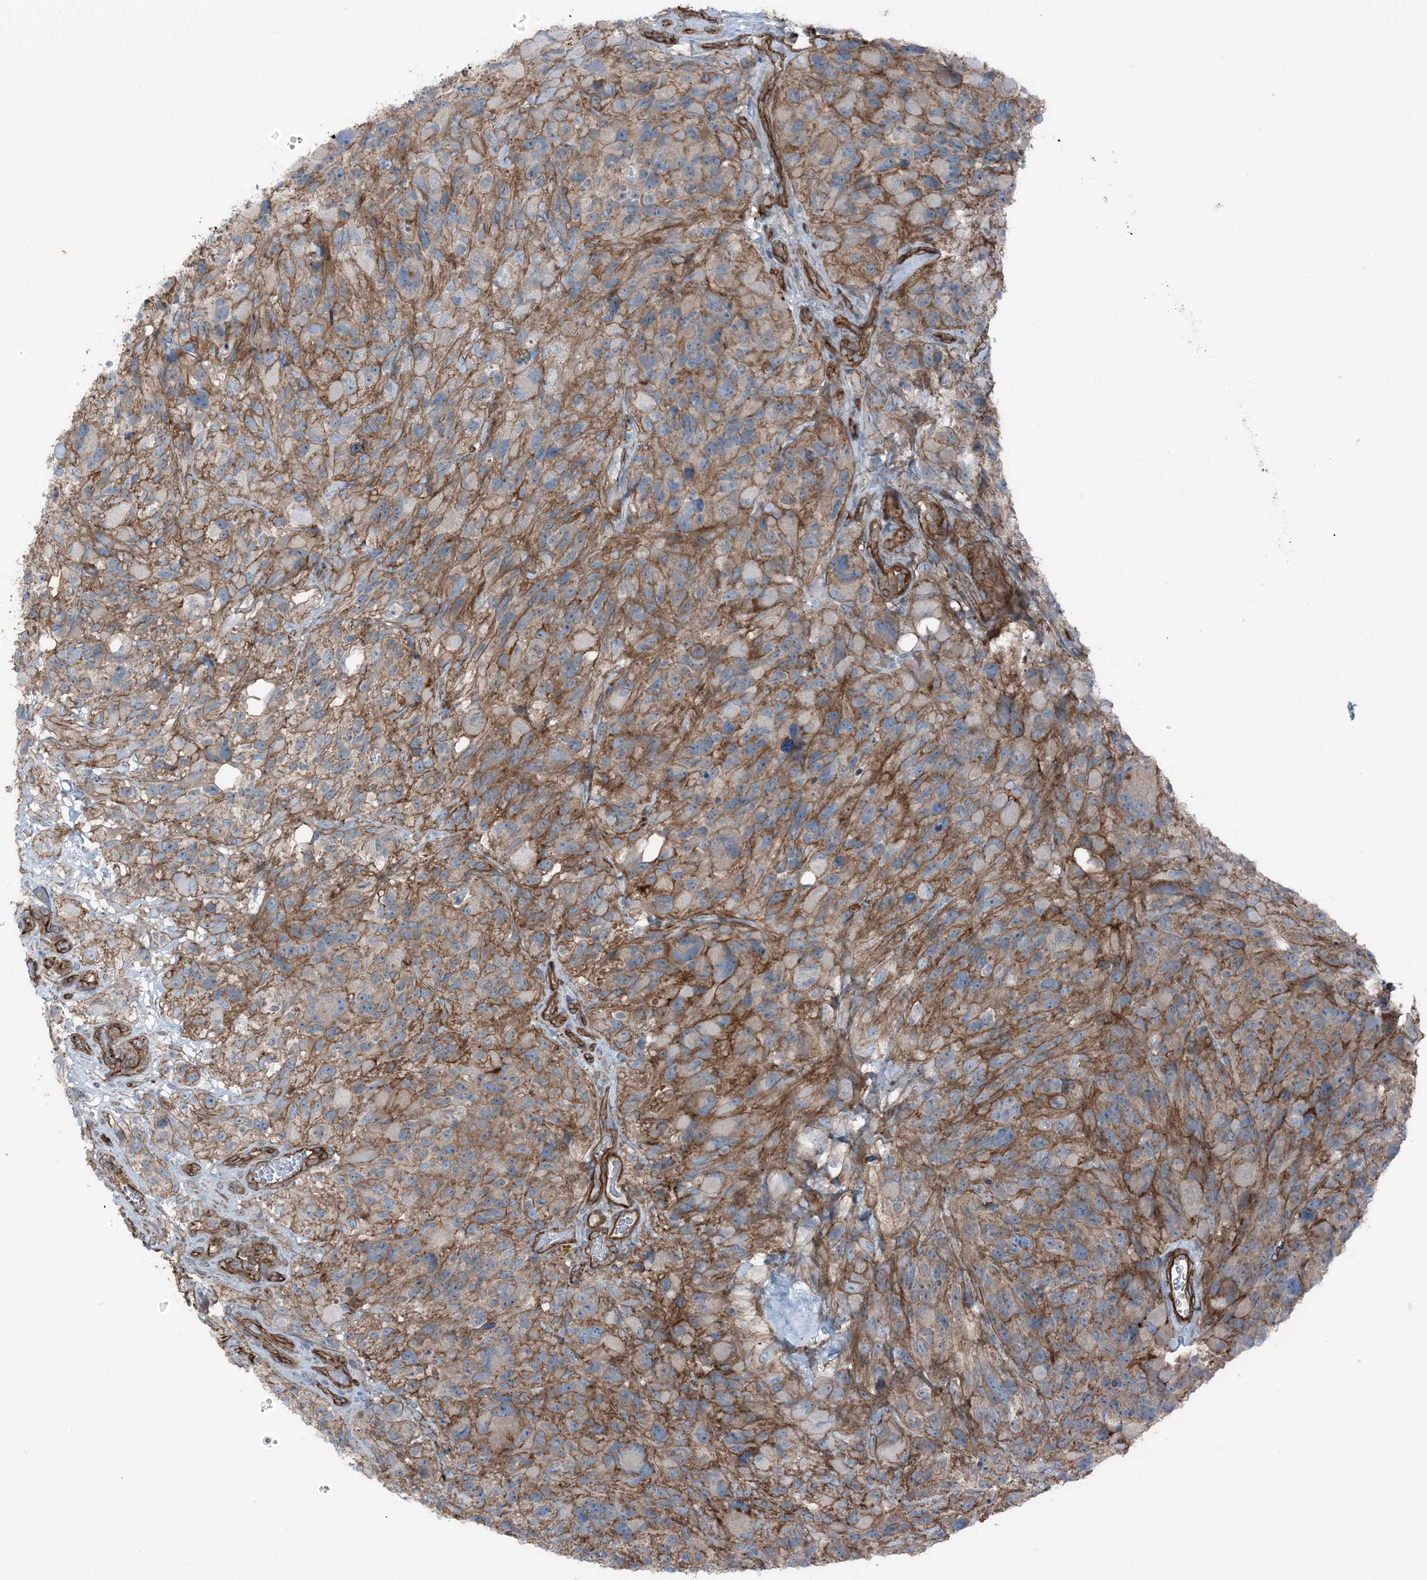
{"staining": {"intensity": "moderate", "quantity": ">75%", "location": "cytoplasmic/membranous"}, "tissue": "glioma", "cell_type": "Tumor cells", "image_type": "cancer", "snomed": [{"axis": "morphology", "description": "Glioma, malignant, High grade"}, {"axis": "topography", "description": "Brain"}], "caption": "Immunohistochemical staining of malignant glioma (high-grade) shows medium levels of moderate cytoplasmic/membranous protein staining in about >75% of tumor cells. The staining is performed using DAB (3,3'-diaminobenzidine) brown chromogen to label protein expression. The nuclei are counter-stained blue using hematoxylin.", "gene": "ZFP90", "patient": {"sex": "male", "age": 69}}